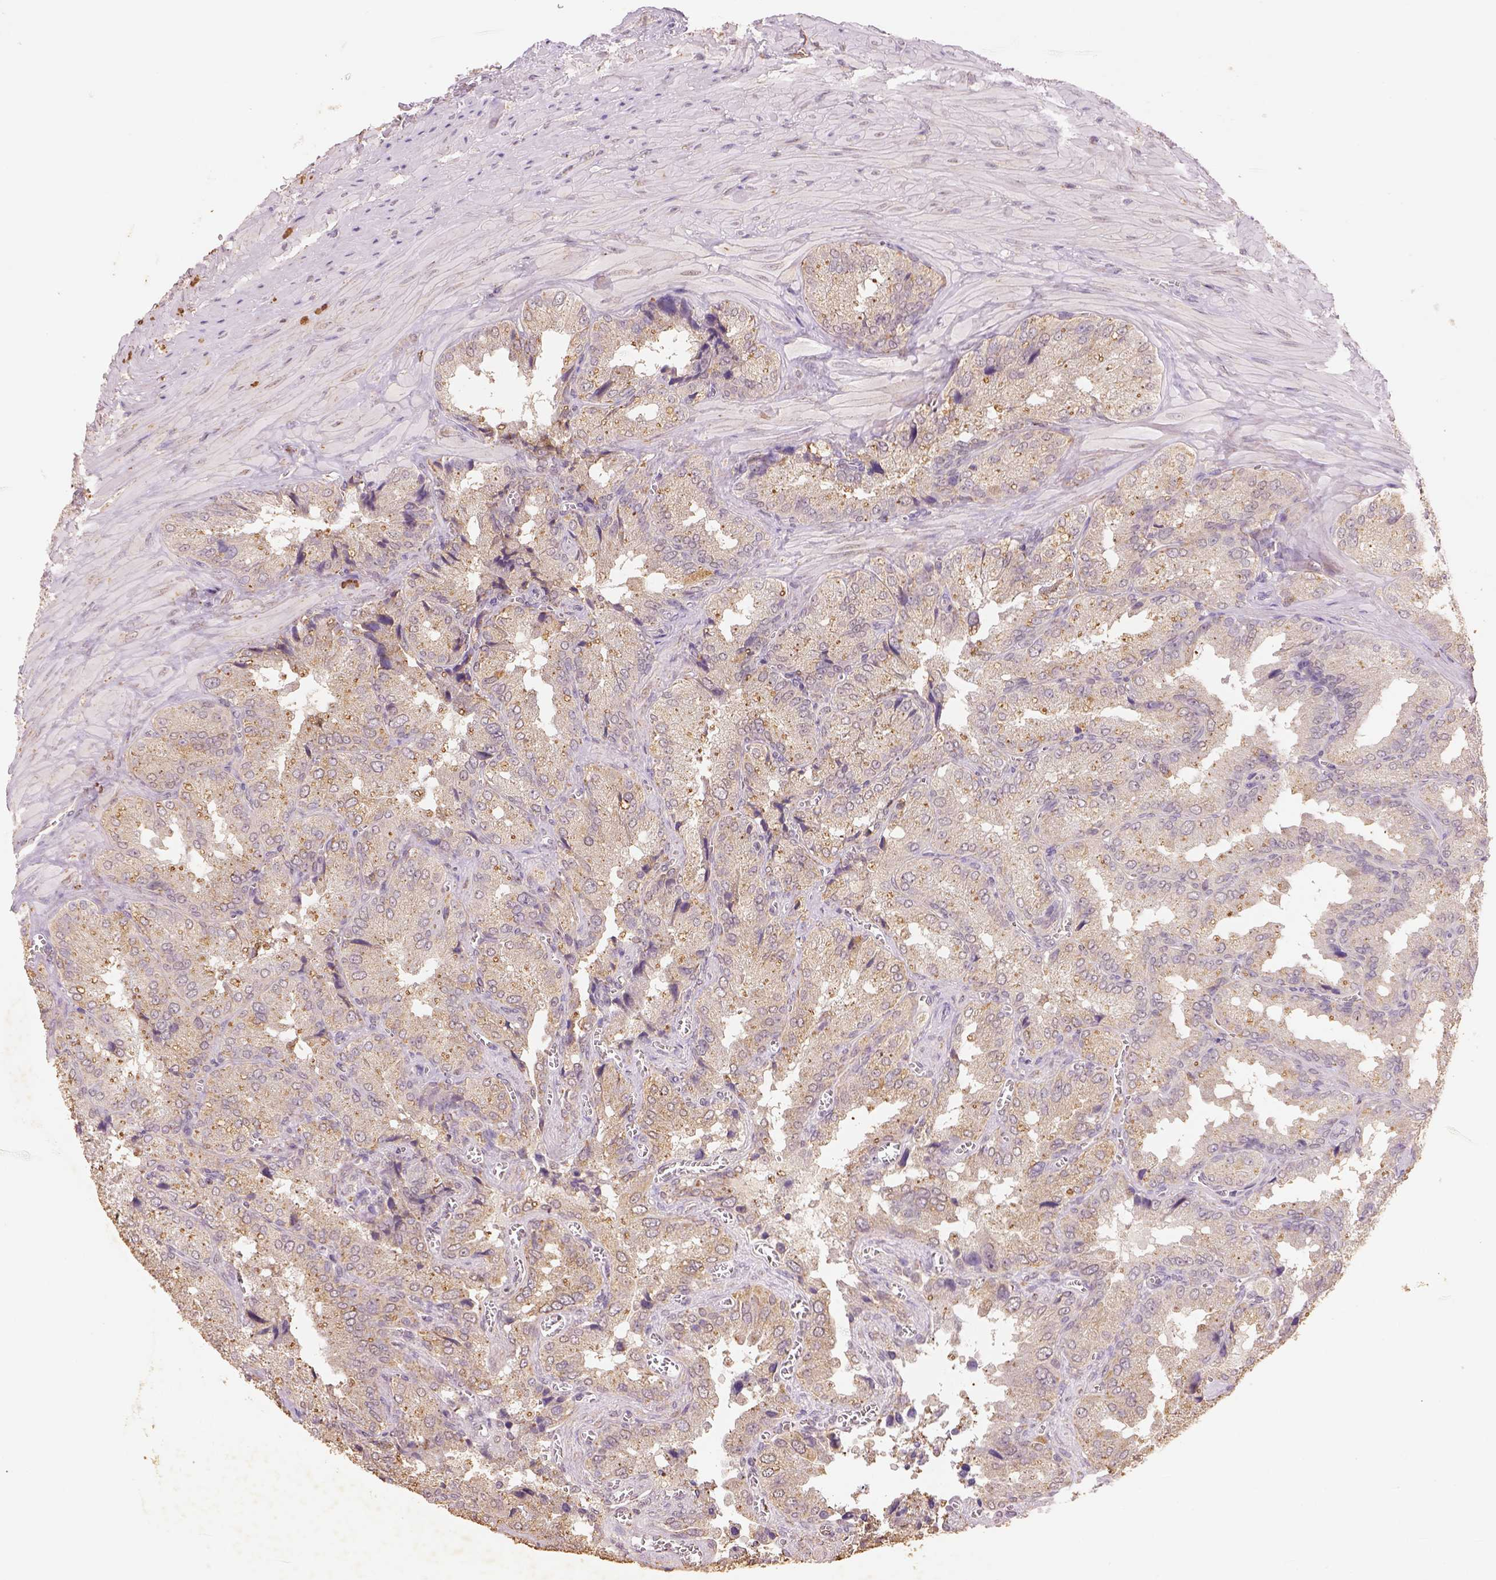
{"staining": {"intensity": "weak", "quantity": "<25%", "location": "cytoplasmic/membranous"}, "tissue": "seminal vesicle", "cell_type": "Glandular cells", "image_type": "normal", "snomed": [{"axis": "morphology", "description": "Normal tissue, NOS"}, {"axis": "topography", "description": "Seminal veicle"}], "caption": "High magnification brightfield microscopy of unremarkable seminal vesicle stained with DAB (3,3'-diaminobenzidine) (brown) and counterstained with hematoxylin (blue): glandular cells show no significant staining.", "gene": "AP2B1", "patient": {"sex": "male", "age": 37}}